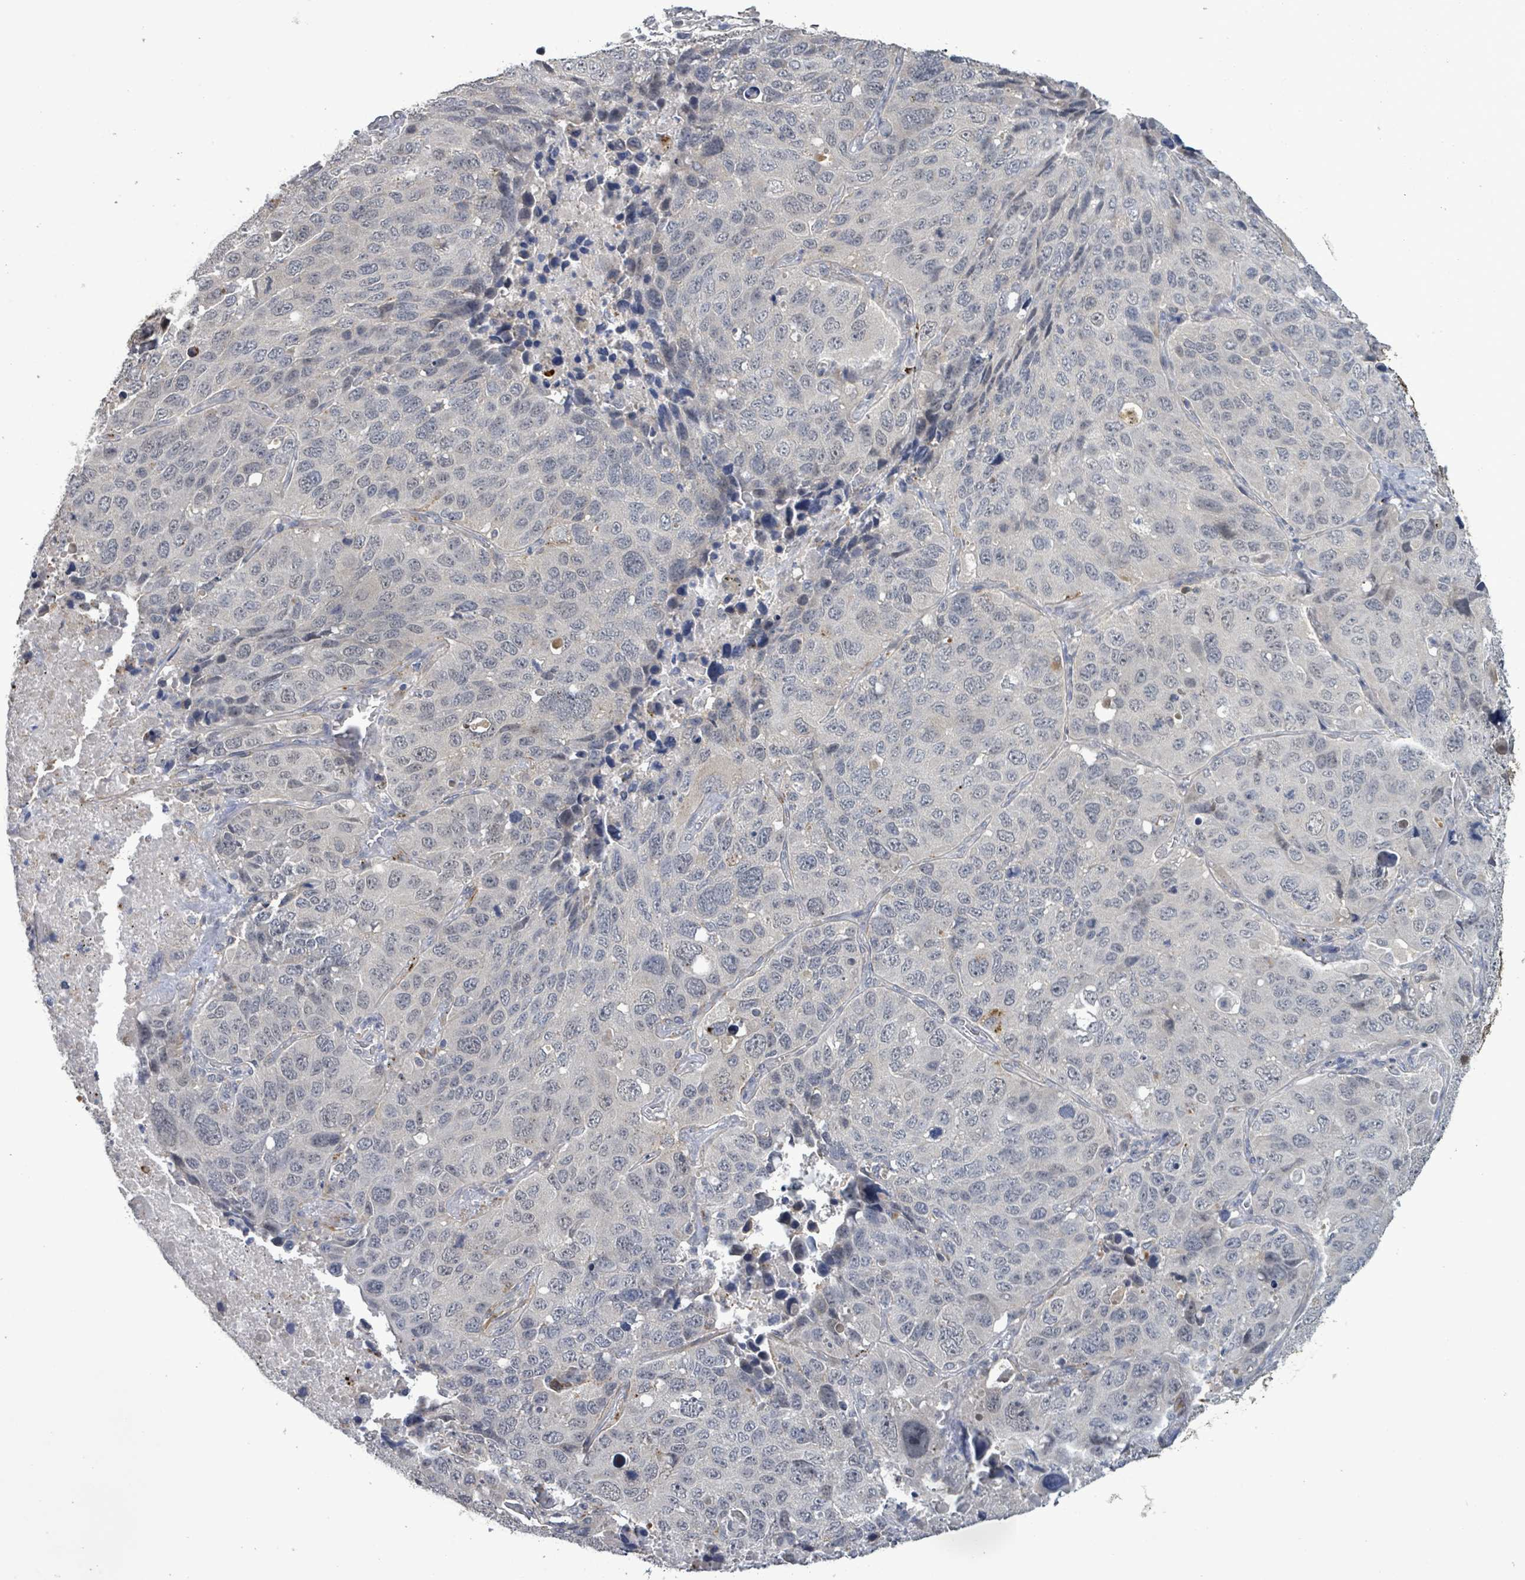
{"staining": {"intensity": "negative", "quantity": "none", "location": "none"}, "tissue": "lung cancer", "cell_type": "Tumor cells", "image_type": "cancer", "snomed": [{"axis": "morphology", "description": "Squamous cell carcinoma, NOS"}, {"axis": "topography", "description": "Lung"}], "caption": "The immunohistochemistry (IHC) image has no significant positivity in tumor cells of lung squamous cell carcinoma tissue. Brightfield microscopy of immunohistochemistry (IHC) stained with DAB (3,3'-diaminobenzidine) (brown) and hematoxylin (blue), captured at high magnification.", "gene": "AMMECR1", "patient": {"sex": "male", "age": 60}}